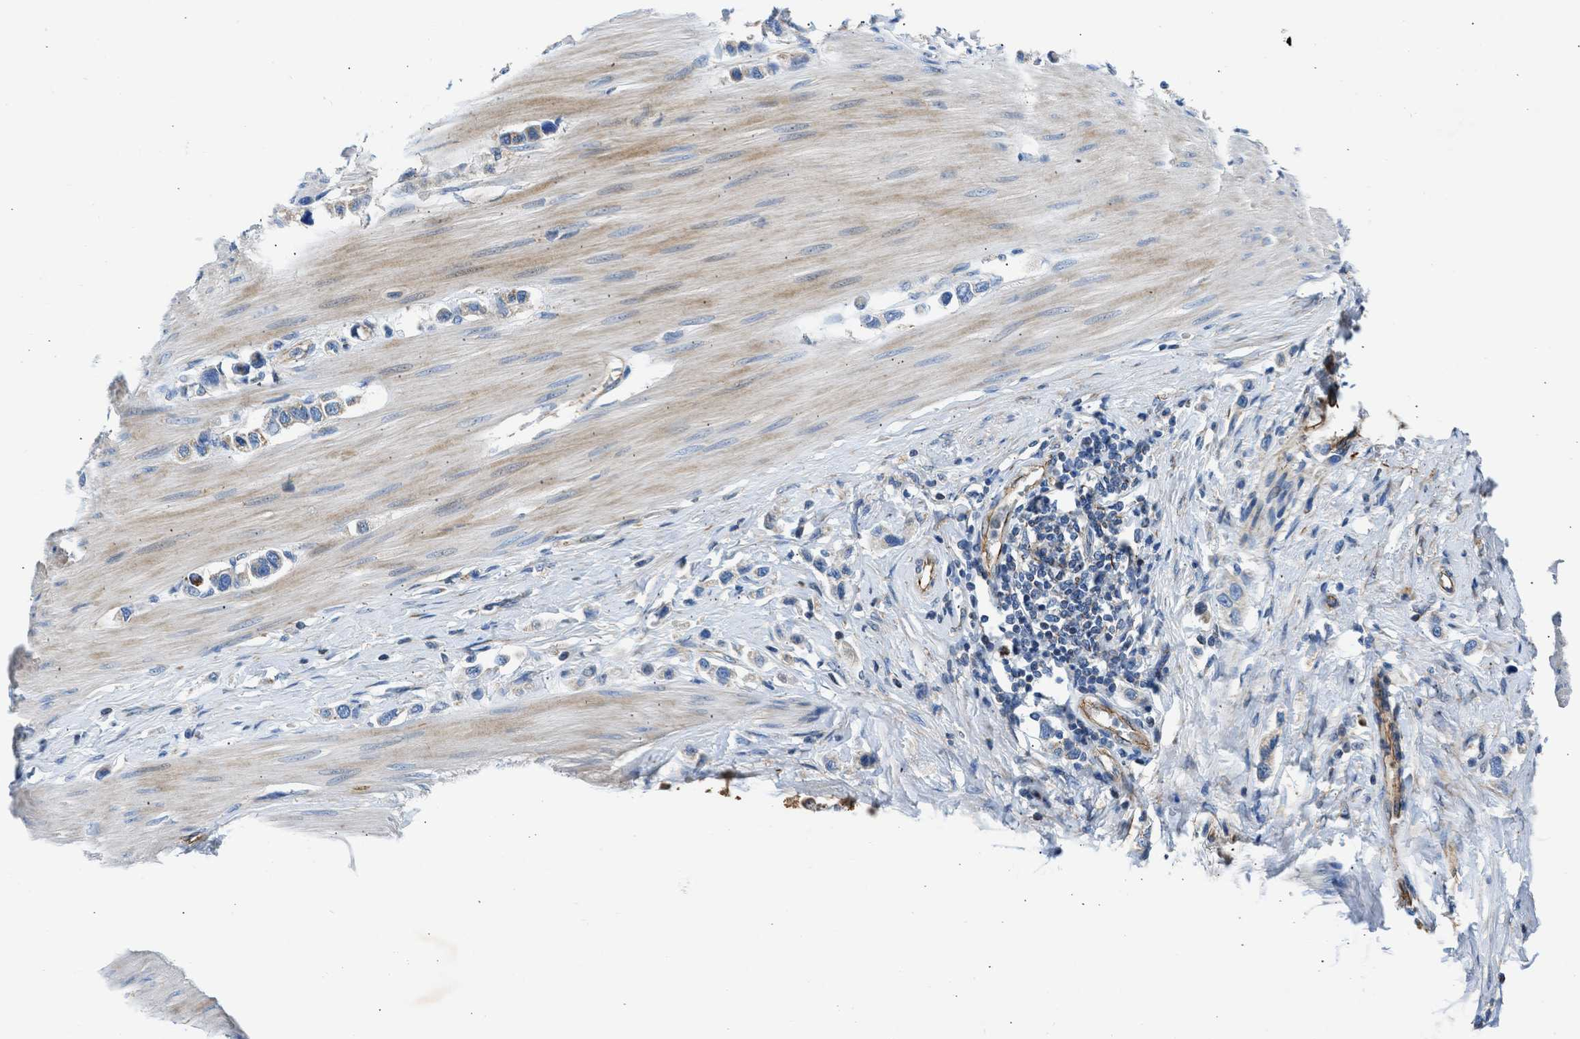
{"staining": {"intensity": "negative", "quantity": "none", "location": "none"}, "tissue": "stomach cancer", "cell_type": "Tumor cells", "image_type": "cancer", "snomed": [{"axis": "morphology", "description": "Adenocarcinoma, NOS"}, {"axis": "topography", "description": "Stomach"}], "caption": "IHC micrograph of human adenocarcinoma (stomach) stained for a protein (brown), which shows no expression in tumor cells.", "gene": "ULK4", "patient": {"sex": "female", "age": 65}}